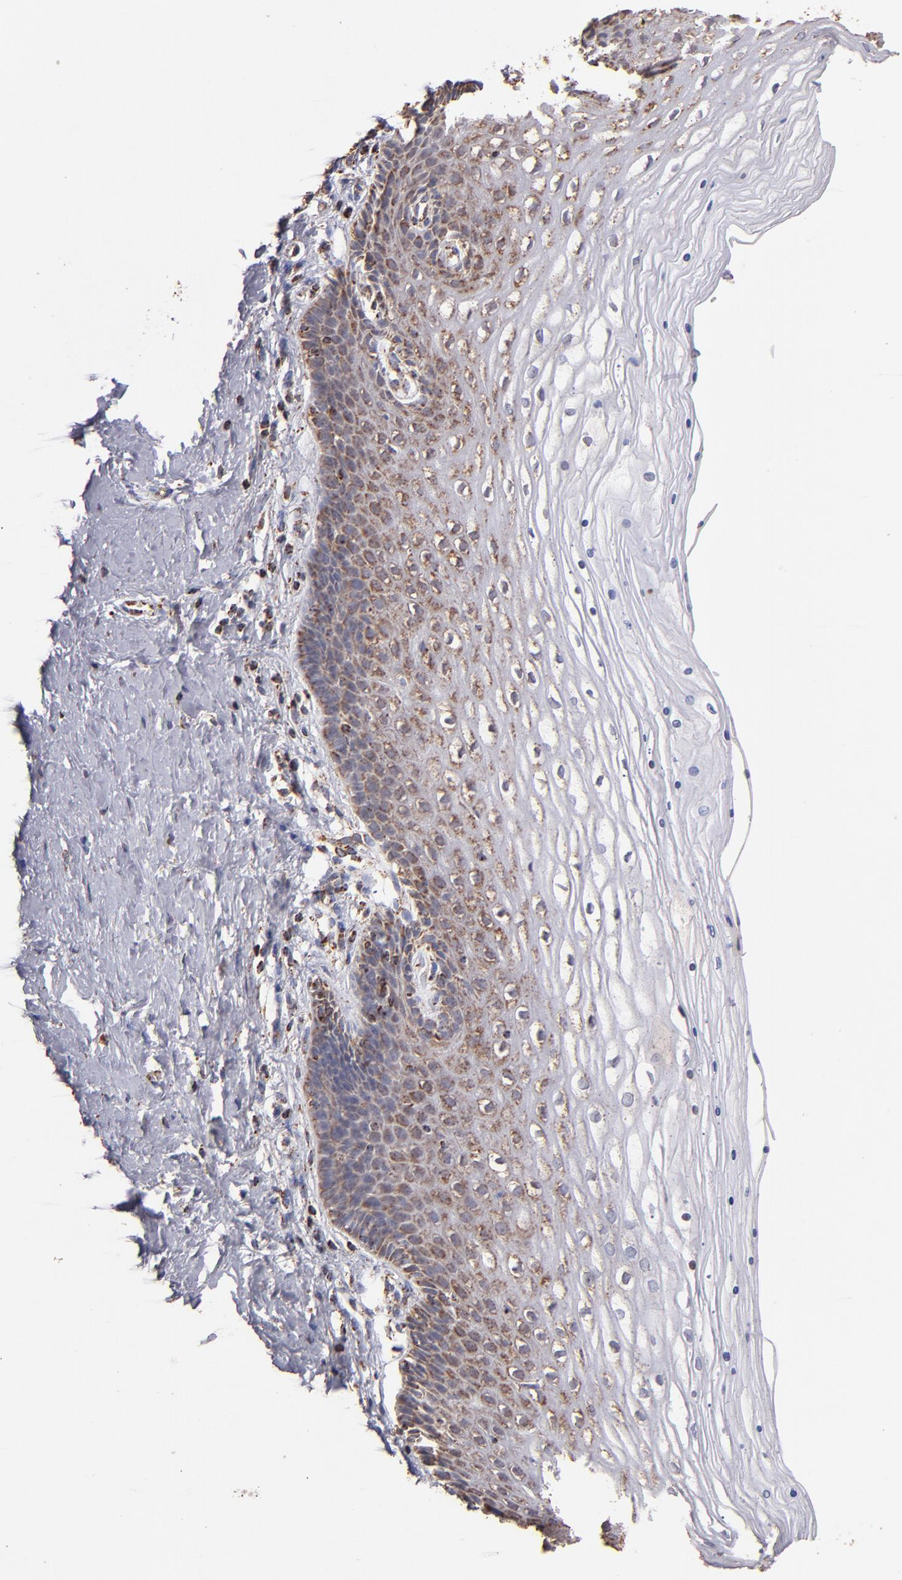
{"staining": {"intensity": "strong", "quantity": ">75%", "location": "cytoplasmic/membranous"}, "tissue": "cervix", "cell_type": "Glandular cells", "image_type": "normal", "snomed": [{"axis": "morphology", "description": "Normal tissue, NOS"}, {"axis": "topography", "description": "Cervix"}], "caption": "Cervix stained with DAB (3,3'-diaminobenzidine) immunohistochemistry (IHC) reveals high levels of strong cytoplasmic/membranous staining in approximately >75% of glandular cells.", "gene": "DLST", "patient": {"sex": "female", "age": 39}}